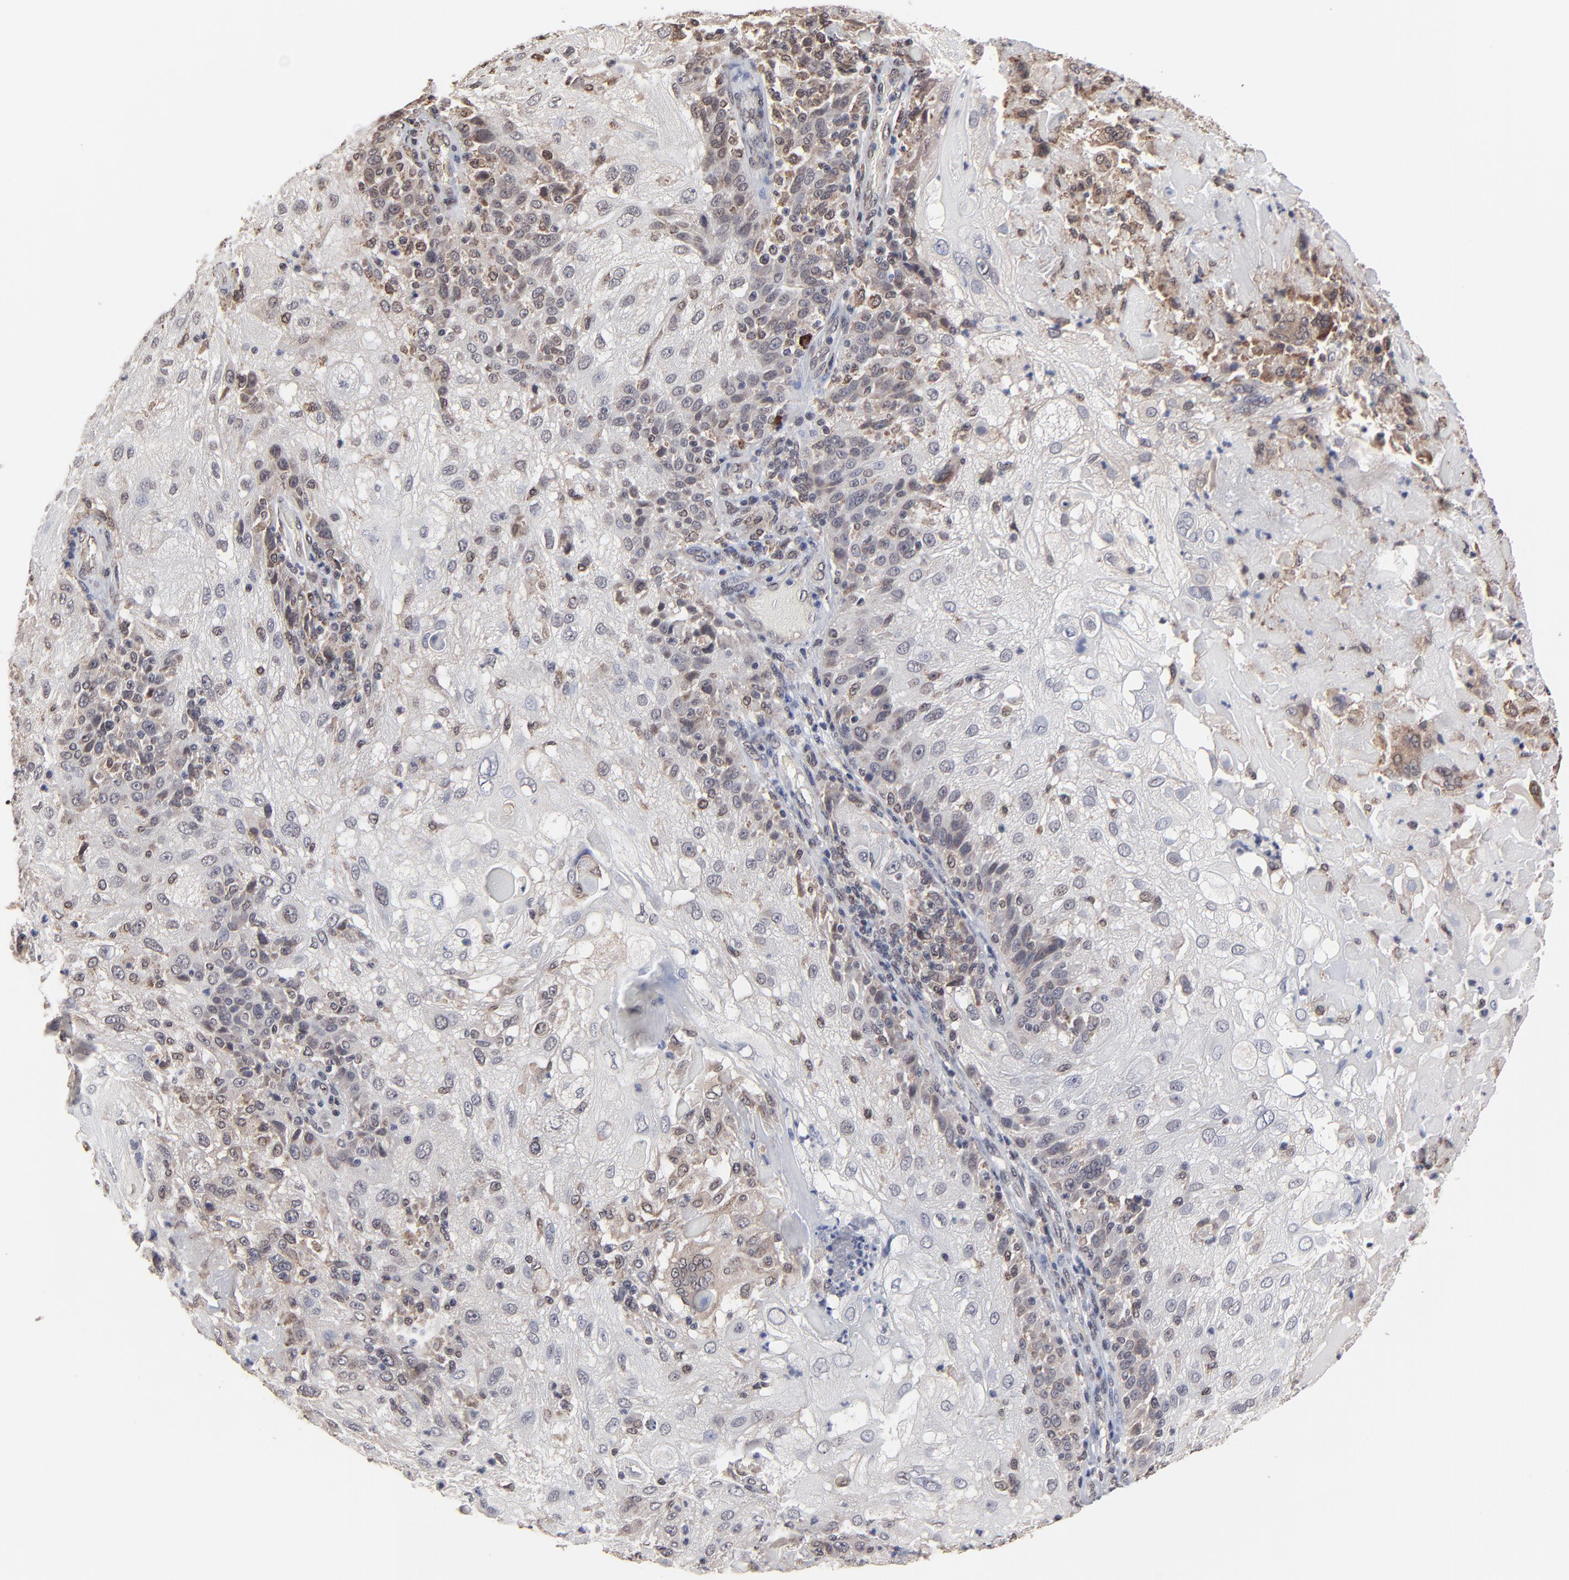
{"staining": {"intensity": "weak", "quantity": "<25%", "location": "cytoplasmic/membranous"}, "tissue": "skin cancer", "cell_type": "Tumor cells", "image_type": "cancer", "snomed": [{"axis": "morphology", "description": "Normal tissue, NOS"}, {"axis": "morphology", "description": "Squamous cell carcinoma, NOS"}, {"axis": "topography", "description": "Skin"}], "caption": "A photomicrograph of human skin squamous cell carcinoma is negative for staining in tumor cells.", "gene": "CHM", "patient": {"sex": "female", "age": 83}}